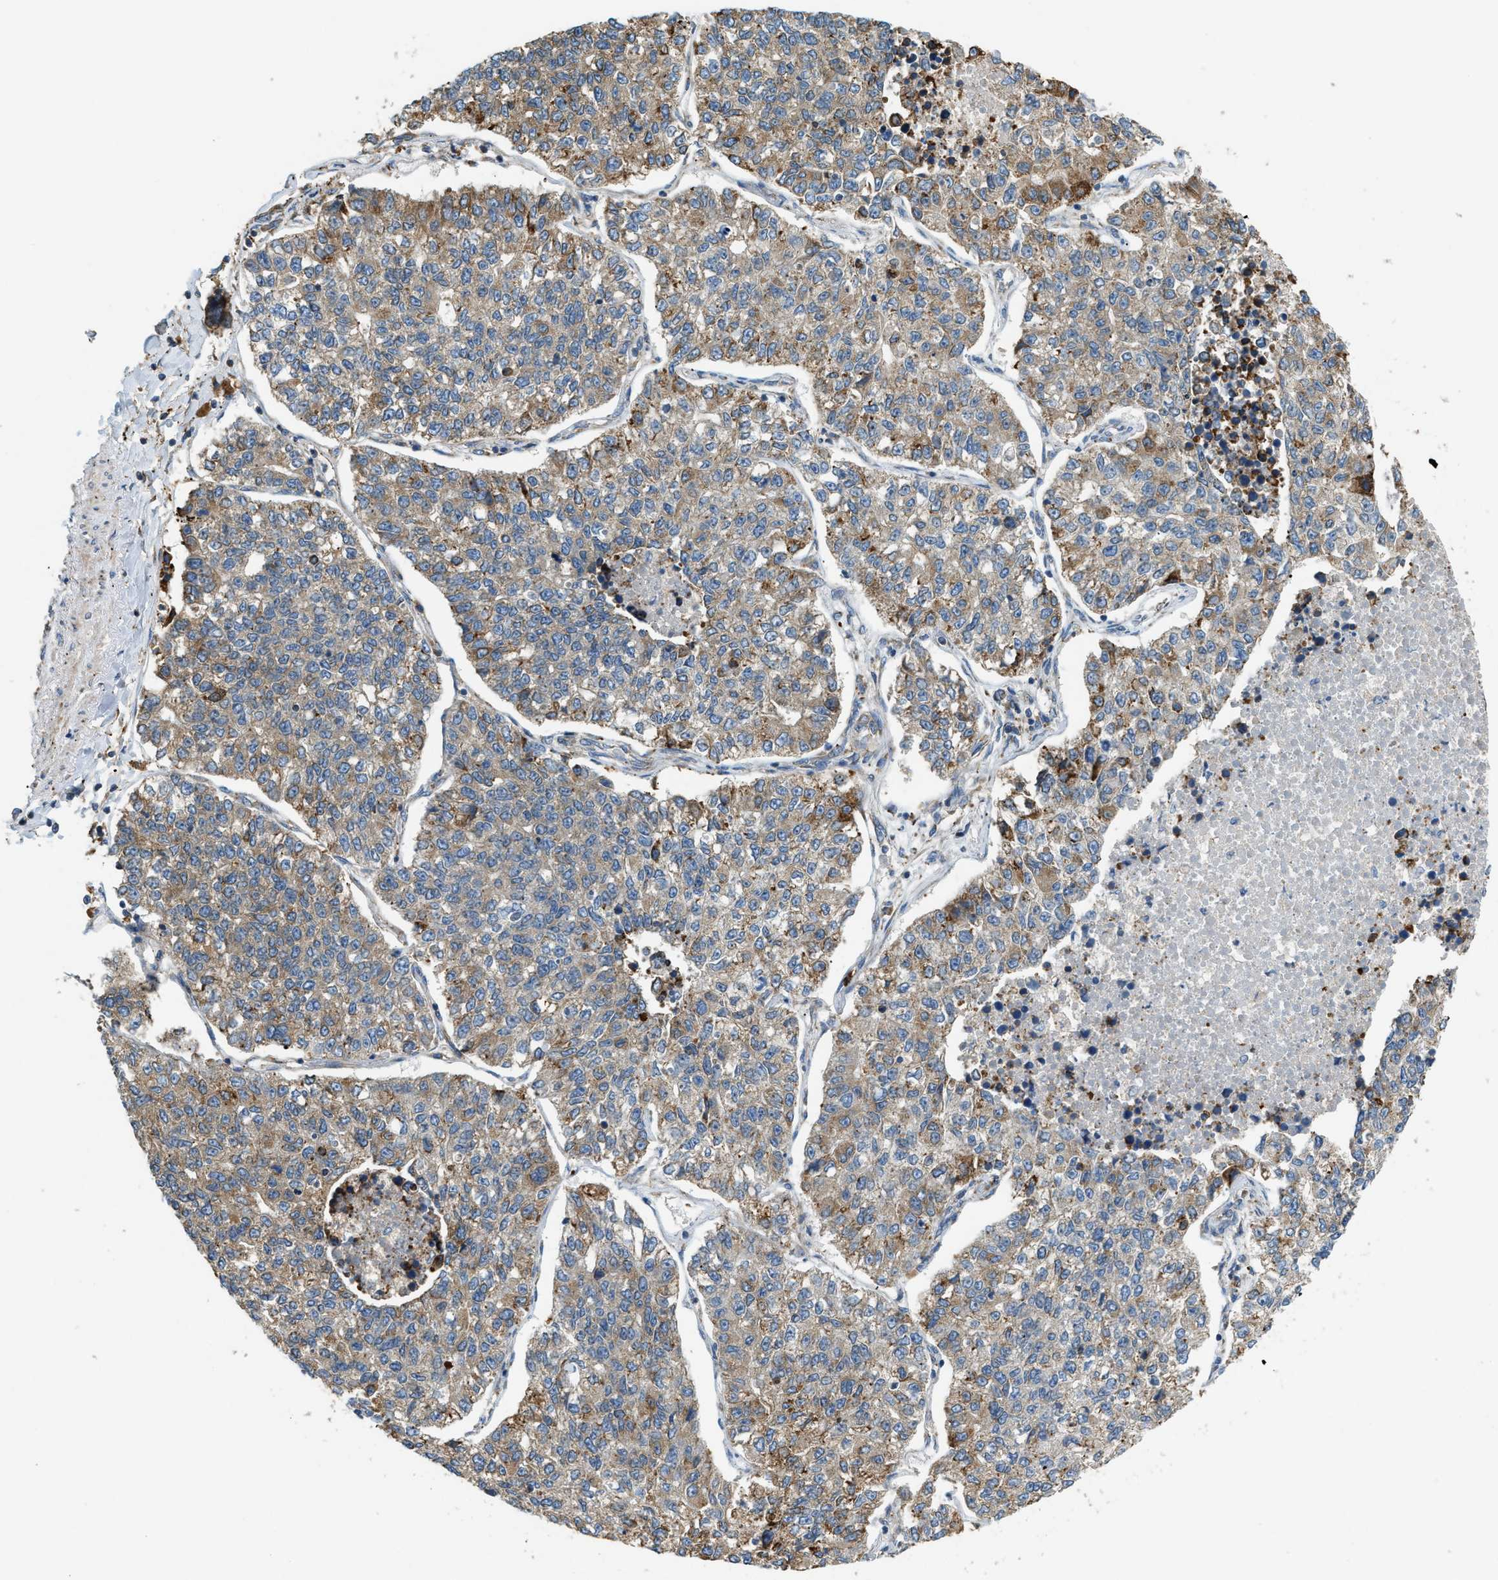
{"staining": {"intensity": "moderate", "quantity": ">75%", "location": "cytoplasmic/membranous"}, "tissue": "lung cancer", "cell_type": "Tumor cells", "image_type": "cancer", "snomed": [{"axis": "morphology", "description": "Adenocarcinoma, NOS"}, {"axis": "topography", "description": "Lung"}], "caption": "Immunohistochemical staining of lung cancer exhibits medium levels of moderate cytoplasmic/membranous protein expression in approximately >75% of tumor cells.", "gene": "TMEM68", "patient": {"sex": "male", "age": 49}}